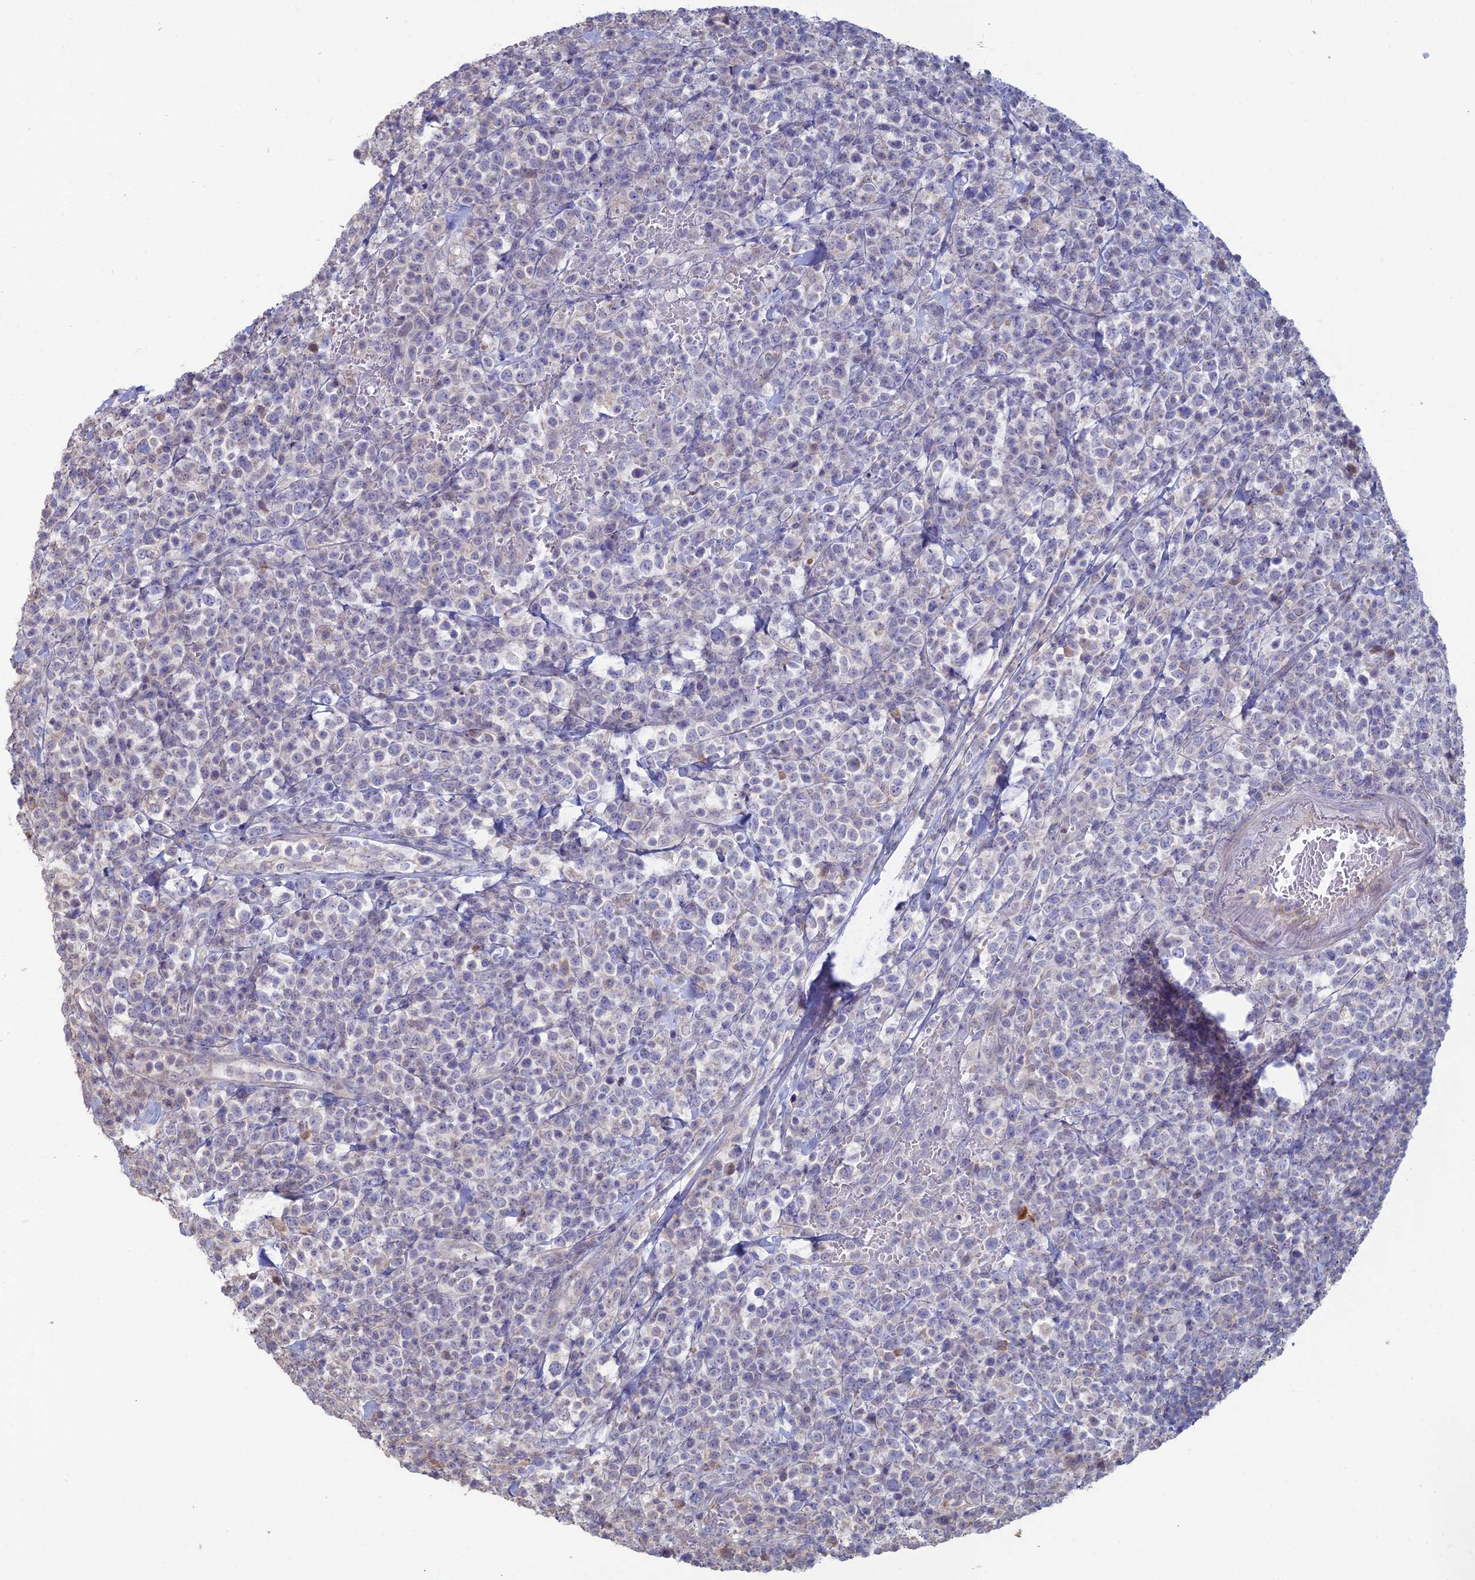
{"staining": {"intensity": "negative", "quantity": "none", "location": "none"}, "tissue": "lymphoma", "cell_type": "Tumor cells", "image_type": "cancer", "snomed": [{"axis": "morphology", "description": "Malignant lymphoma, non-Hodgkin's type, High grade"}, {"axis": "topography", "description": "Colon"}], "caption": "Tumor cells show no significant staining in lymphoma. (Stains: DAB (3,3'-diaminobenzidine) immunohistochemistry (IHC) with hematoxylin counter stain, Microscopy: brightfield microscopy at high magnification).", "gene": "ARL16", "patient": {"sex": "female", "age": 53}}